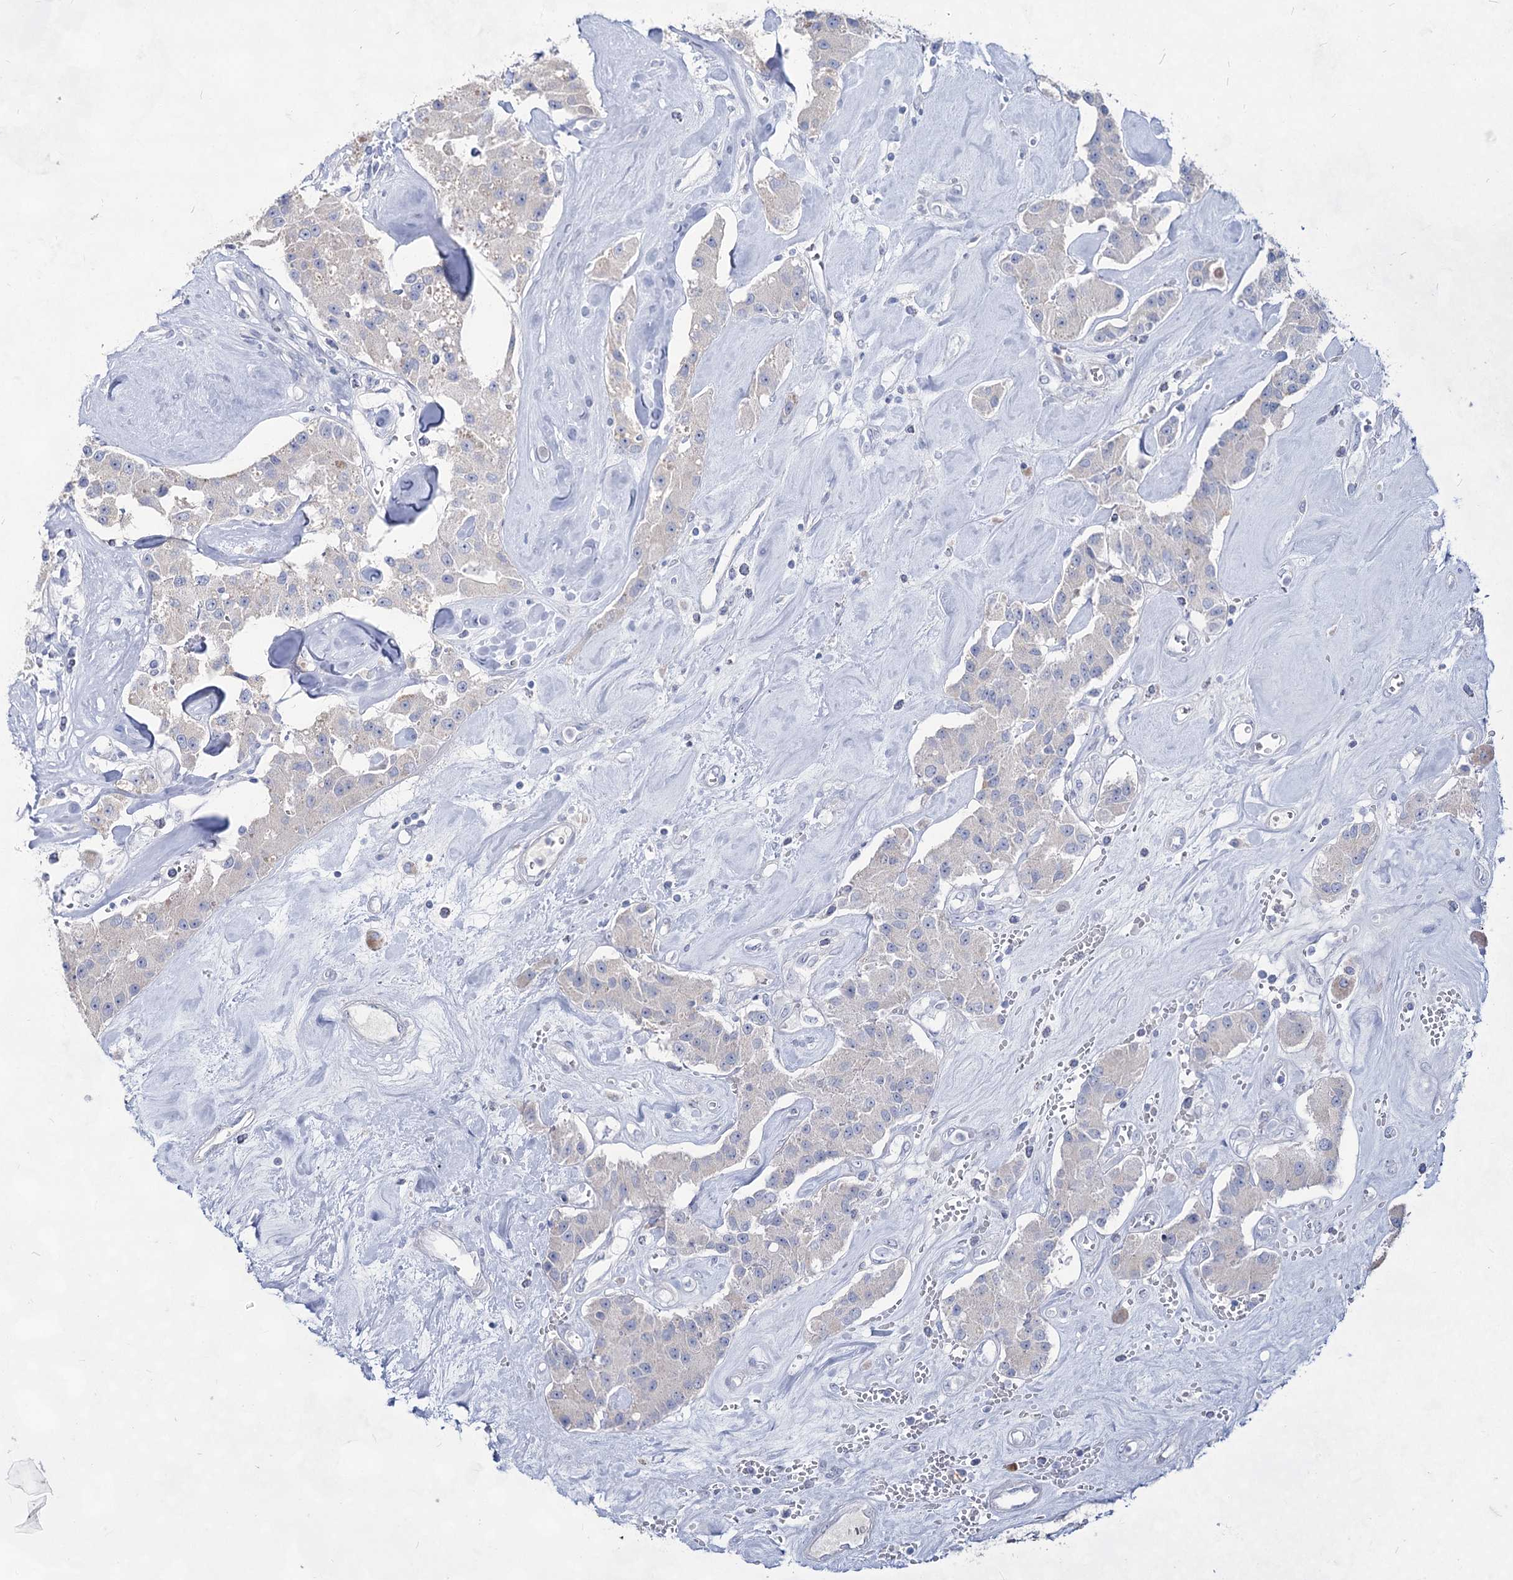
{"staining": {"intensity": "negative", "quantity": "none", "location": "none"}, "tissue": "carcinoid", "cell_type": "Tumor cells", "image_type": "cancer", "snomed": [{"axis": "morphology", "description": "Carcinoid, malignant, NOS"}, {"axis": "topography", "description": "Pancreas"}], "caption": "High magnification brightfield microscopy of malignant carcinoid stained with DAB (3,3'-diaminobenzidine) (brown) and counterstained with hematoxylin (blue): tumor cells show no significant expression. The staining is performed using DAB brown chromogen with nuclei counter-stained in using hematoxylin.", "gene": "ACRV1", "patient": {"sex": "male", "age": 41}}